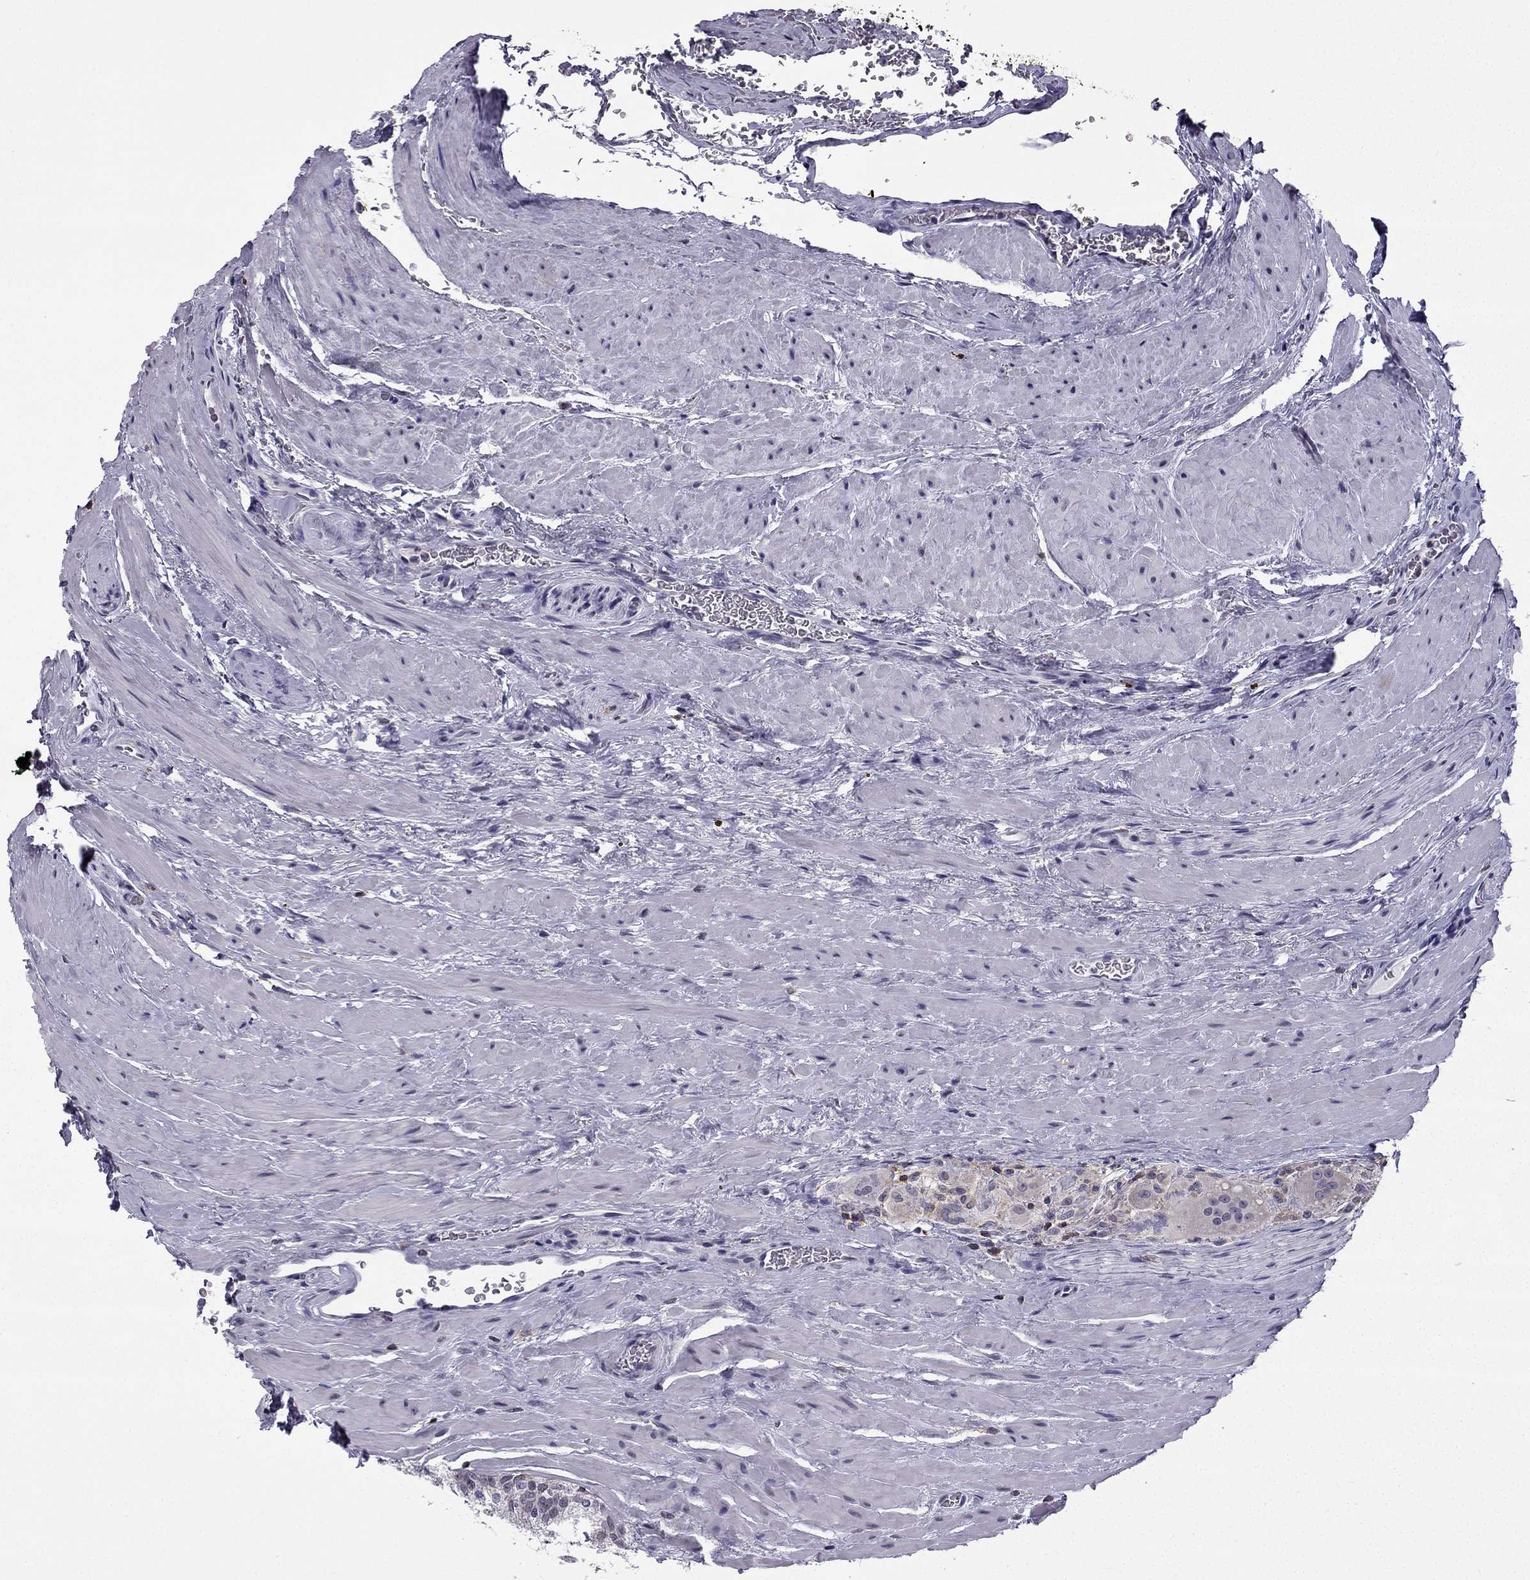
{"staining": {"intensity": "negative", "quantity": "none", "location": "none"}, "tissue": "prostate cancer", "cell_type": "Tumor cells", "image_type": "cancer", "snomed": [{"axis": "morphology", "description": "Adenocarcinoma, NOS"}, {"axis": "morphology", "description": "Adenocarcinoma, High grade"}, {"axis": "topography", "description": "Prostate"}], "caption": "DAB (3,3'-diaminobenzidine) immunohistochemical staining of human adenocarcinoma (high-grade) (prostate) exhibits no significant expression in tumor cells. Brightfield microscopy of immunohistochemistry stained with DAB (3,3'-diaminobenzidine) (brown) and hematoxylin (blue), captured at high magnification.", "gene": "CCK", "patient": {"sex": "male", "age": 62}}